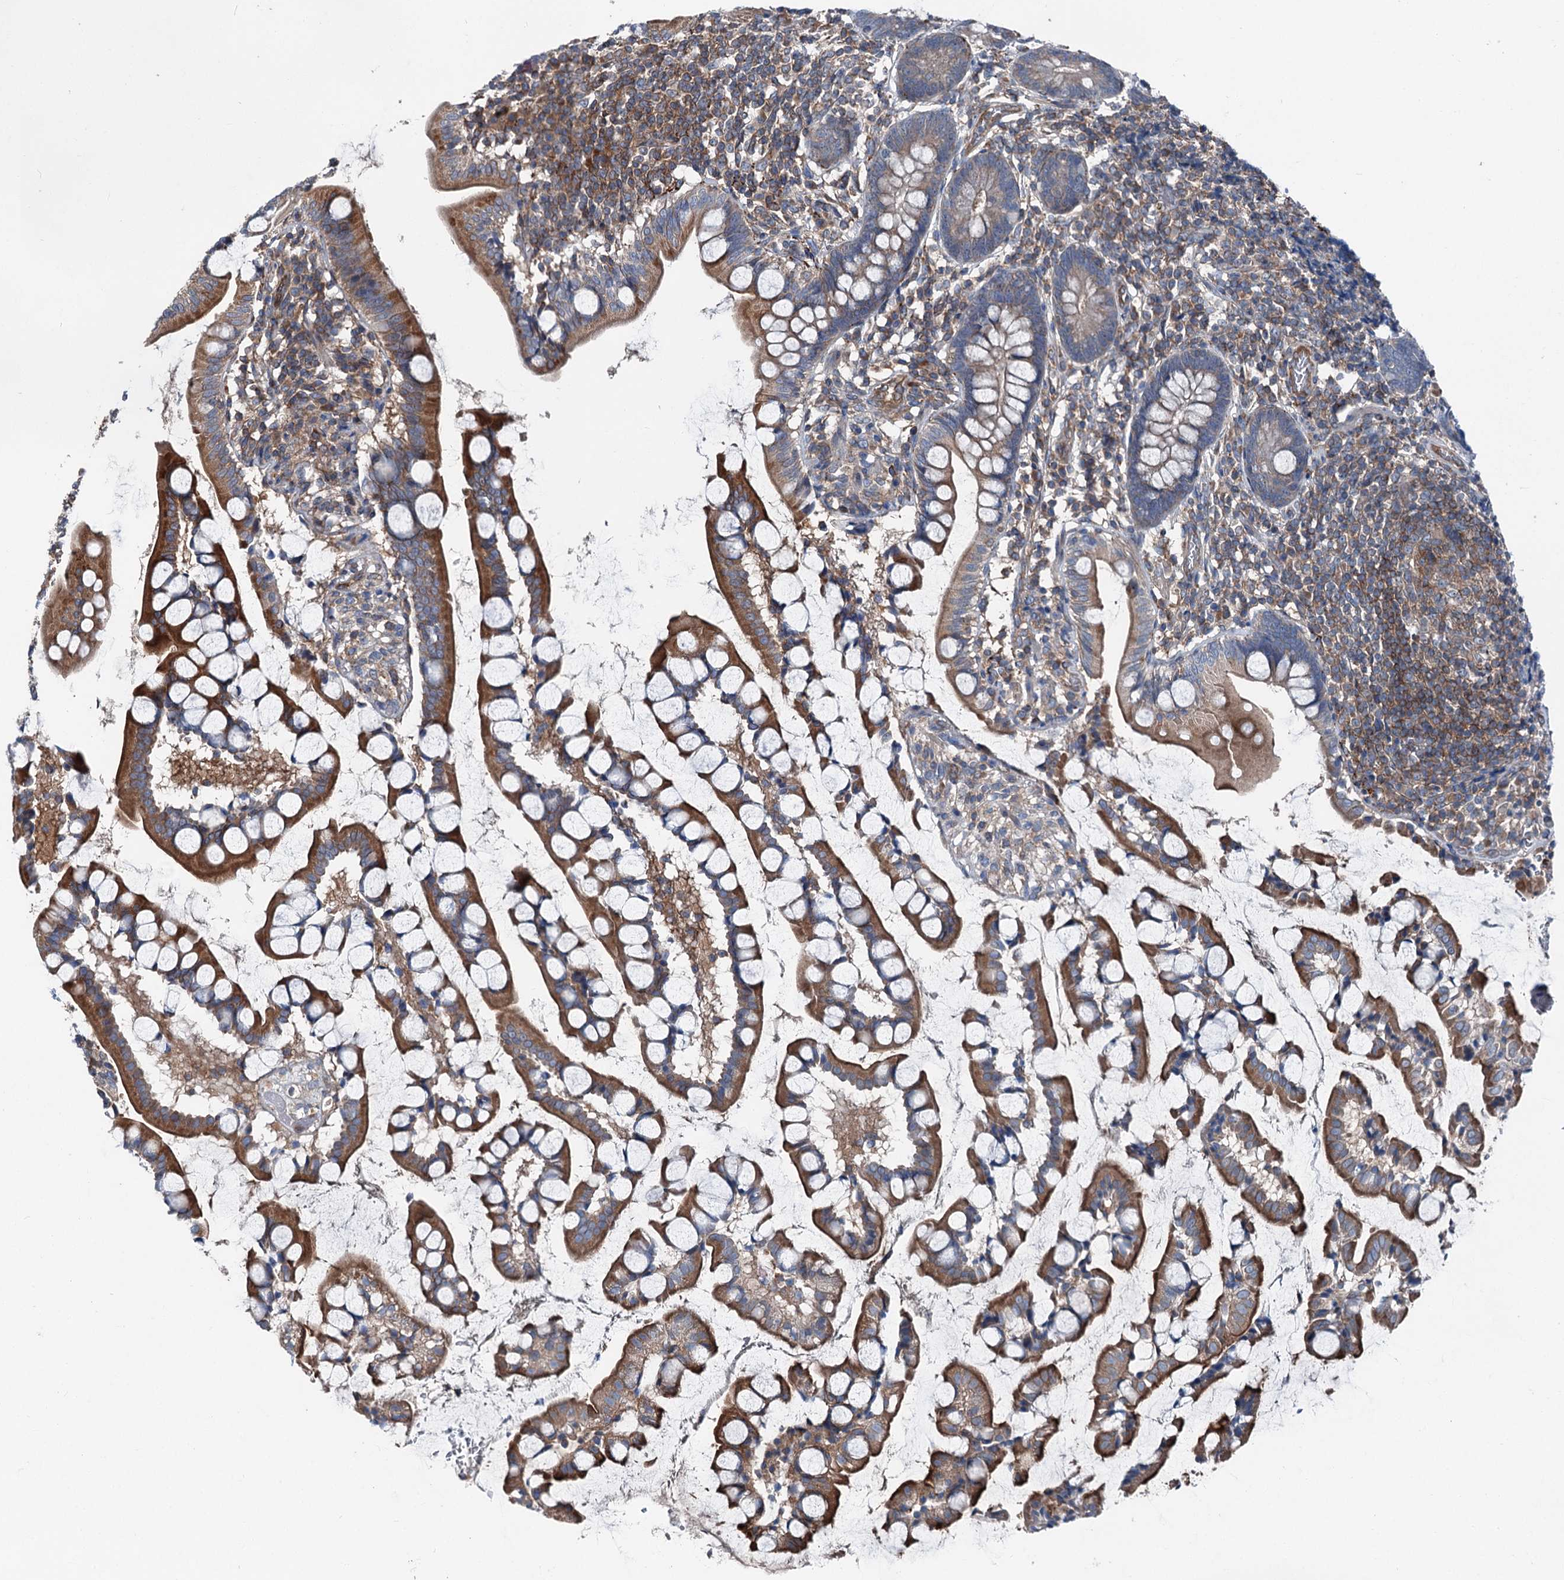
{"staining": {"intensity": "strong", "quantity": ">75%", "location": "cytoplasmic/membranous"}, "tissue": "small intestine", "cell_type": "Glandular cells", "image_type": "normal", "snomed": [{"axis": "morphology", "description": "Normal tissue, NOS"}, {"axis": "topography", "description": "Small intestine"}], "caption": "IHC (DAB (3,3'-diaminobenzidine)) staining of benign human small intestine displays strong cytoplasmic/membranous protein positivity in about >75% of glandular cells.", "gene": "DDIAS", "patient": {"sex": "male", "age": 52}}